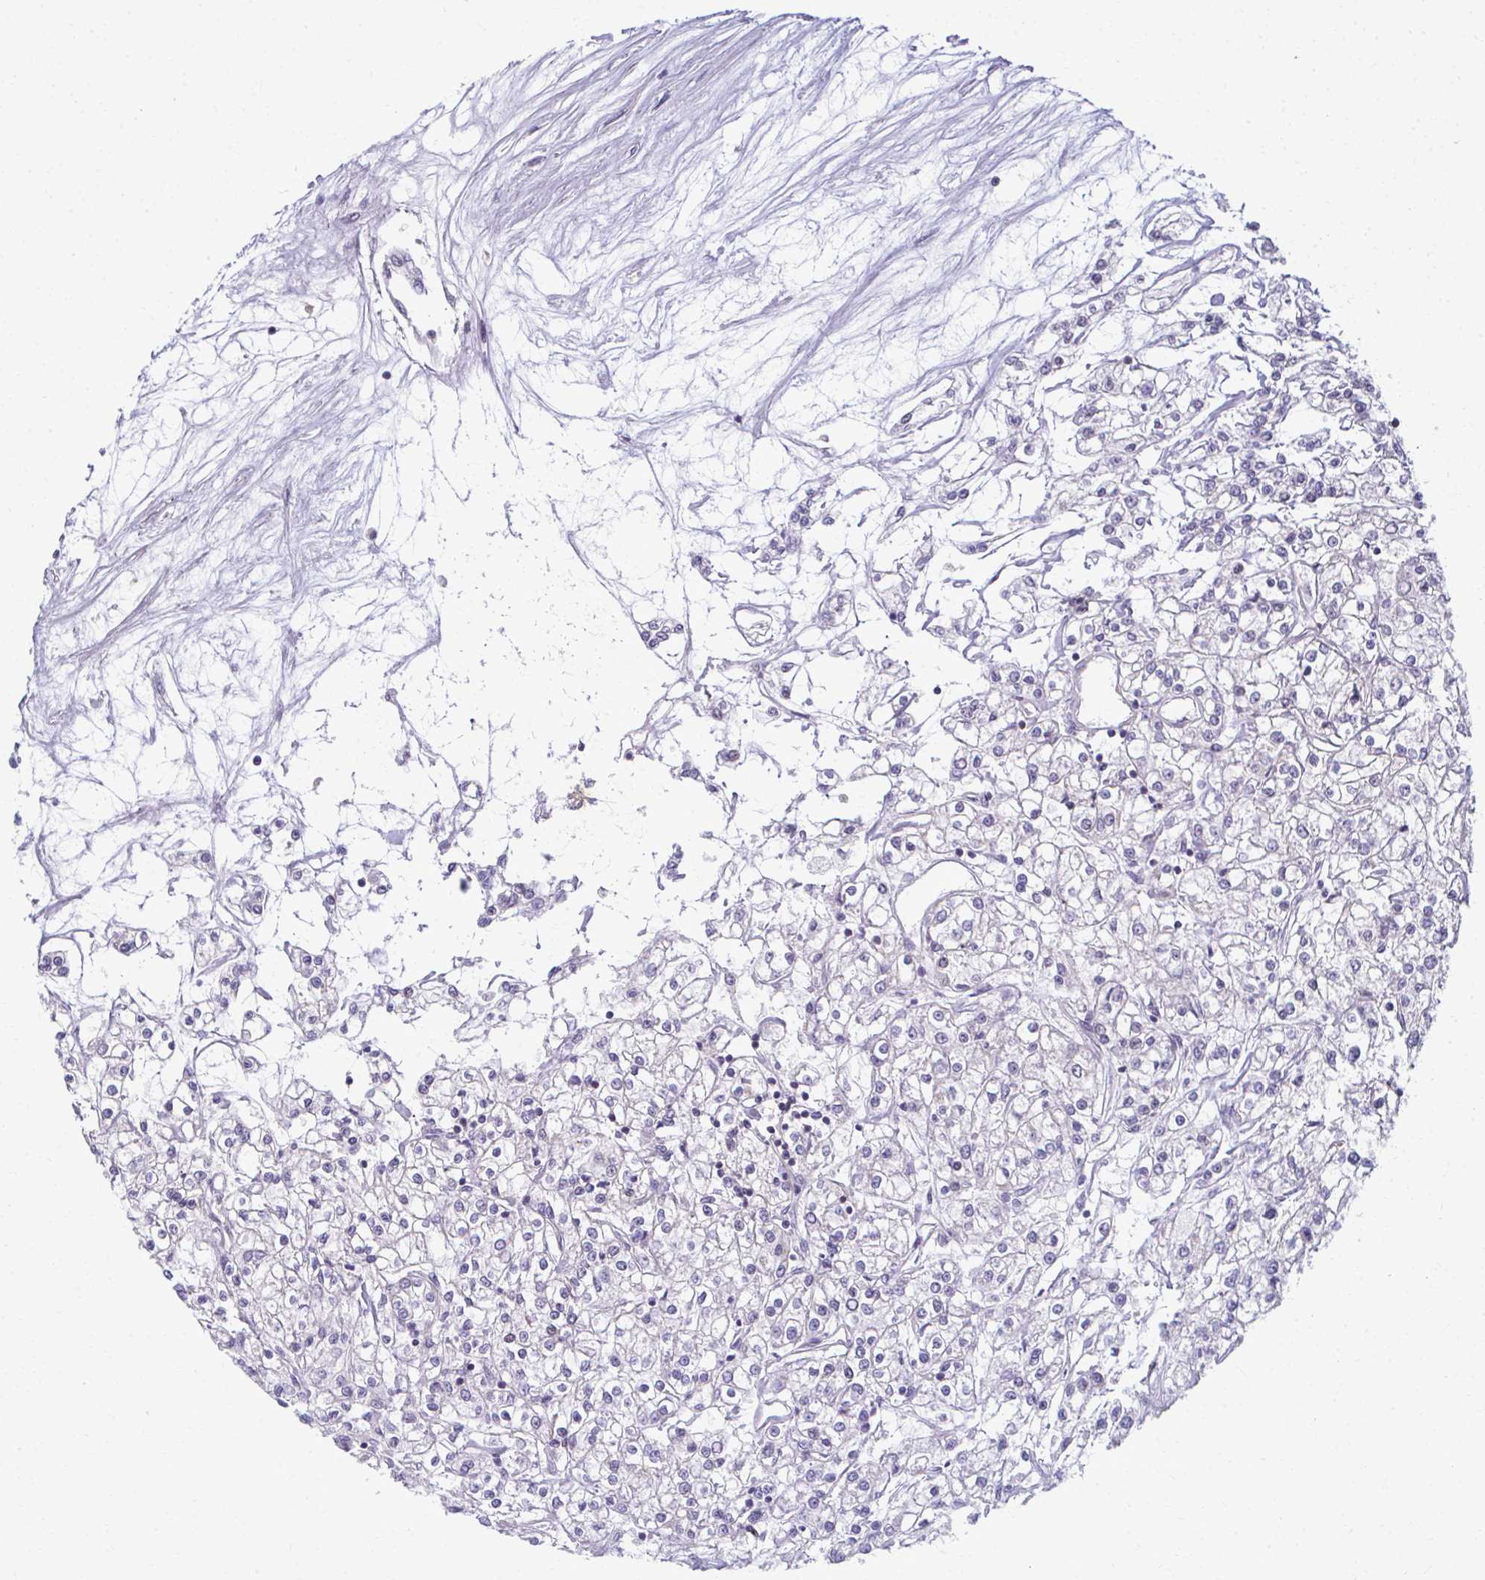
{"staining": {"intensity": "negative", "quantity": "none", "location": "none"}, "tissue": "renal cancer", "cell_type": "Tumor cells", "image_type": "cancer", "snomed": [{"axis": "morphology", "description": "Adenocarcinoma, NOS"}, {"axis": "topography", "description": "Kidney"}], "caption": "An IHC histopathology image of renal cancer is shown. There is no staining in tumor cells of renal cancer. (DAB immunohistochemistry visualized using brightfield microscopy, high magnification).", "gene": "MAF1", "patient": {"sex": "female", "age": 59}}